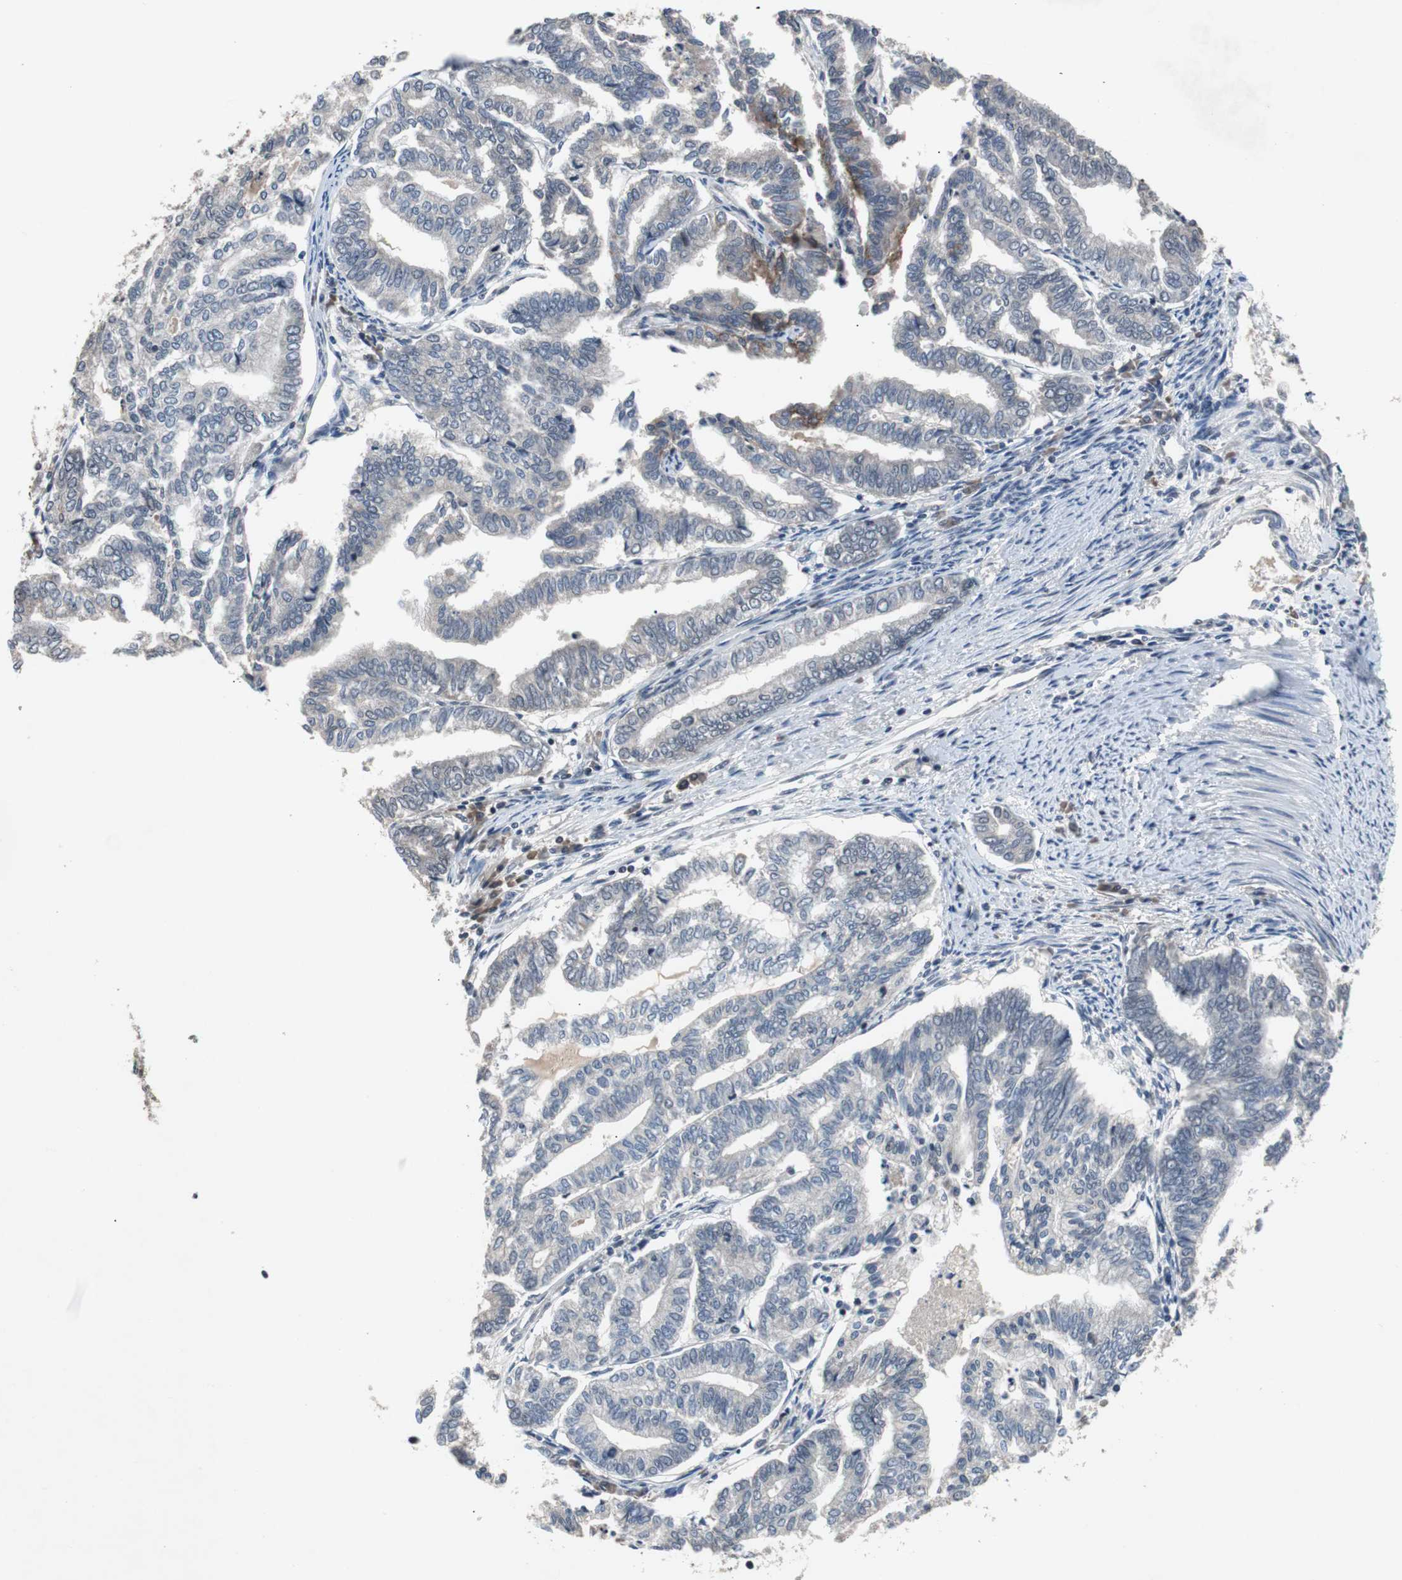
{"staining": {"intensity": "negative", "quantity": "none", "location": "none"}, "tissue": "endometrial cancer", "cell_type": "Tumor cells", "image_type": "cancer", "snomed": [{"axis": "morphology", "description": "Adenocarcinoma, NOS"}, {"axis": "topography", "description": "Endometrium"}], "caption": "High power microscopy micrograph of an immunohistochemistry (IHC) image of endometrial adenocarcinoma, revealing no significant staining in tumor cells.", "gene": "TP63", "patient": {"sex": "female", "age": 79}}